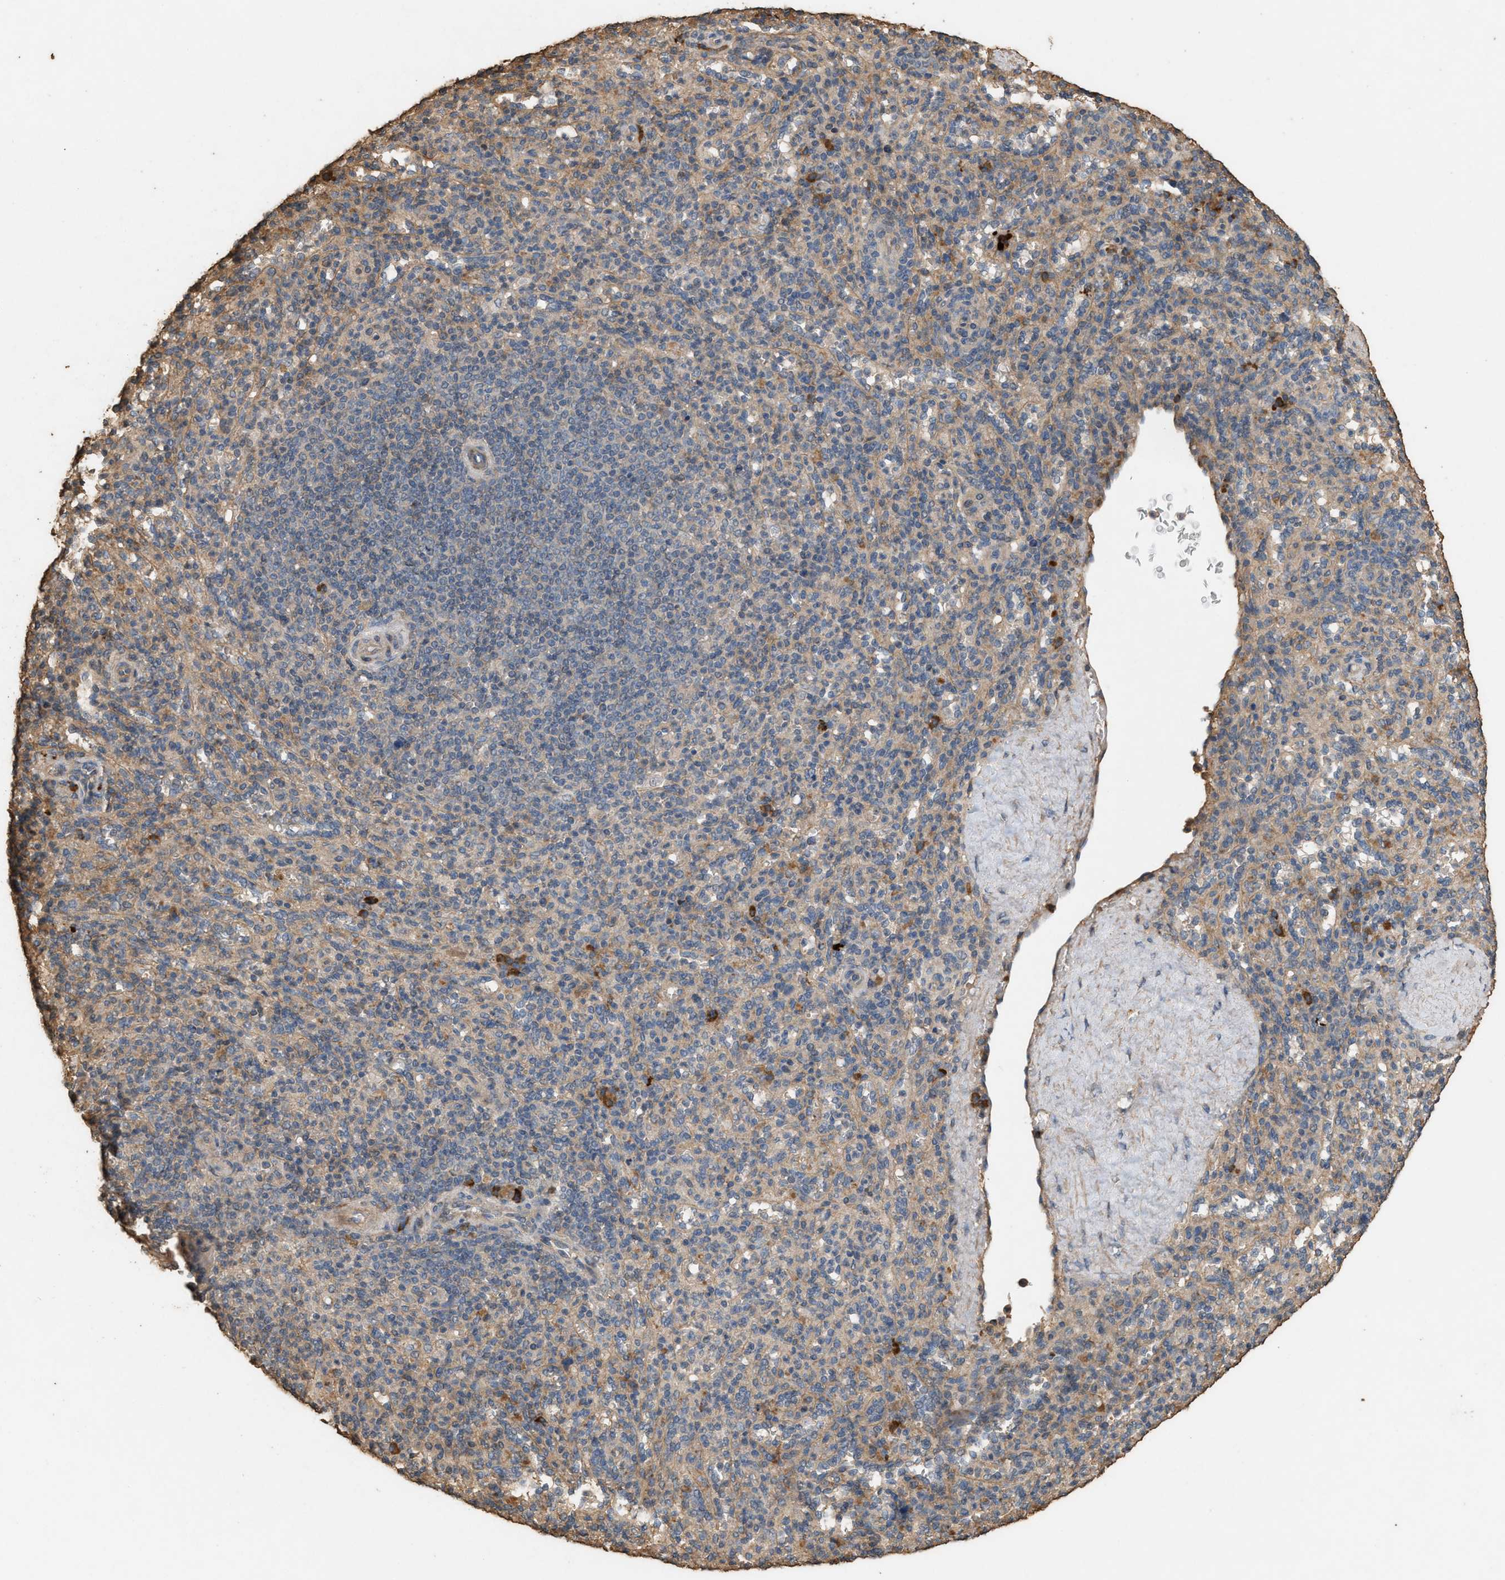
{"staining": {"intensity": "moderate", "quantity": "25%-75%", "location": "cytoplasmic/membranous"}, "tissue": "spleen", "cell_type": "Cells in red pulp", "image_type": "normal", "snomed": [{"axis": "morphology", "description": "Normal tissue, NOS"}, {"axis": "topography", "description": "Spleen"}], "caption": "DAB (3,3'-diaminobenzidine) immunohistochemical staining of unremarkable spleen displays moderate cytoplasmic/membranous protein expression in approximately 25%-75% of cells in red pulp. (DAB = brown stain, brightfield microscopy at high magnification).", "gene": "DCAF7", "patient": {"sex": "male", "age": 36}}